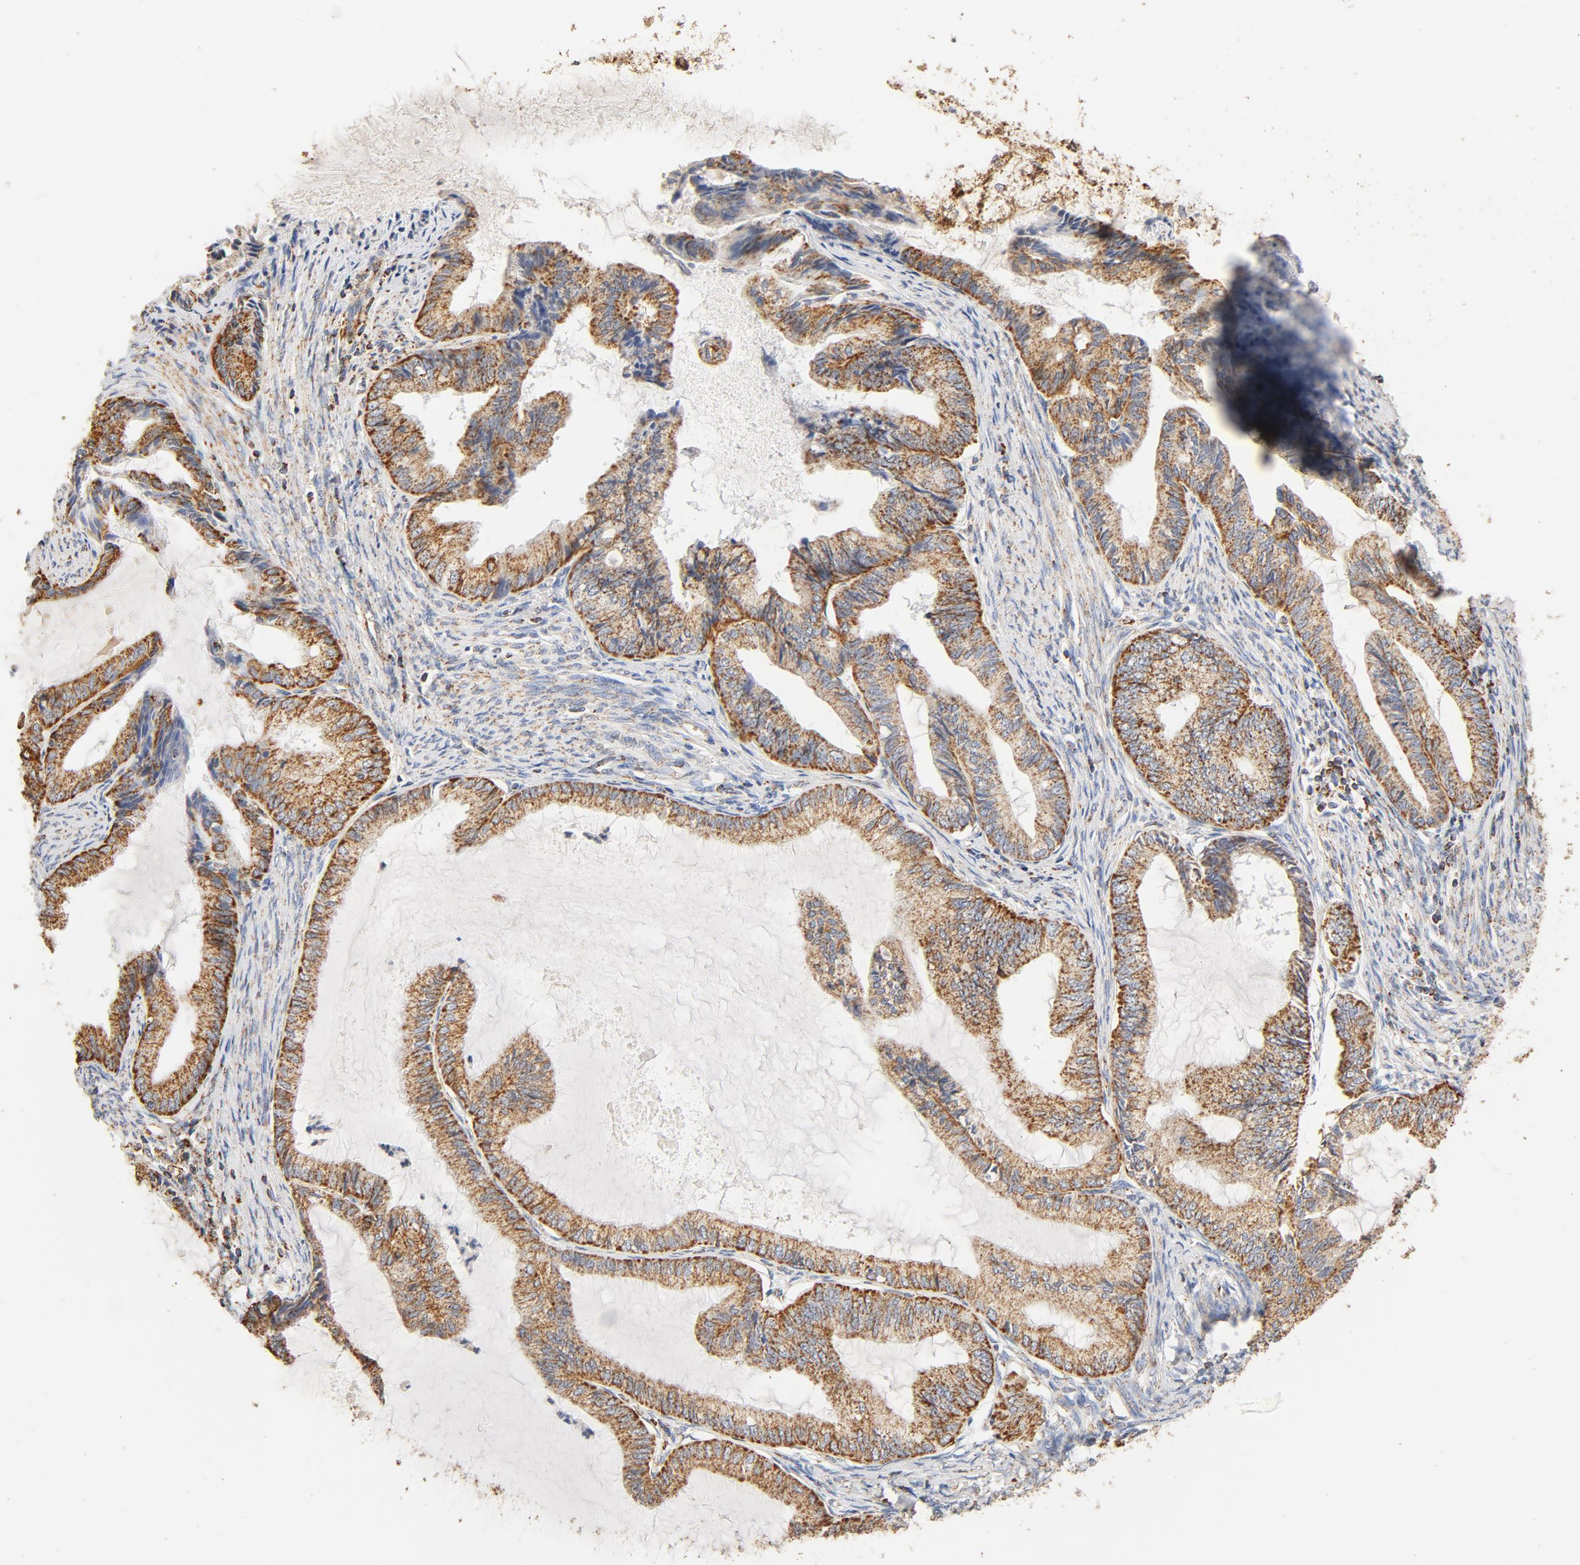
{"staining": {"intensity": "moderate", "quantity": ">75%", "location": "cytoplasmic/membranous"}, "tissue": "endometrial cancer", "cell_type": "Tumor cells", "image_type": "cancer", "snomed": [{"axis": "morphology", "description": "Adenocarcinoma, NOS"}, {"axis": "topography", "description": "Endometrium"}], "caption": "Immunohistochemical staining of human adenocarcinoma (endometrial) demonstrates medium levels of moderate cytoplasmic/membranous protein staining in about >75% of tumor cells.", "gene": "COX4I1", "patient": {"sex": "female", "age": 86}}